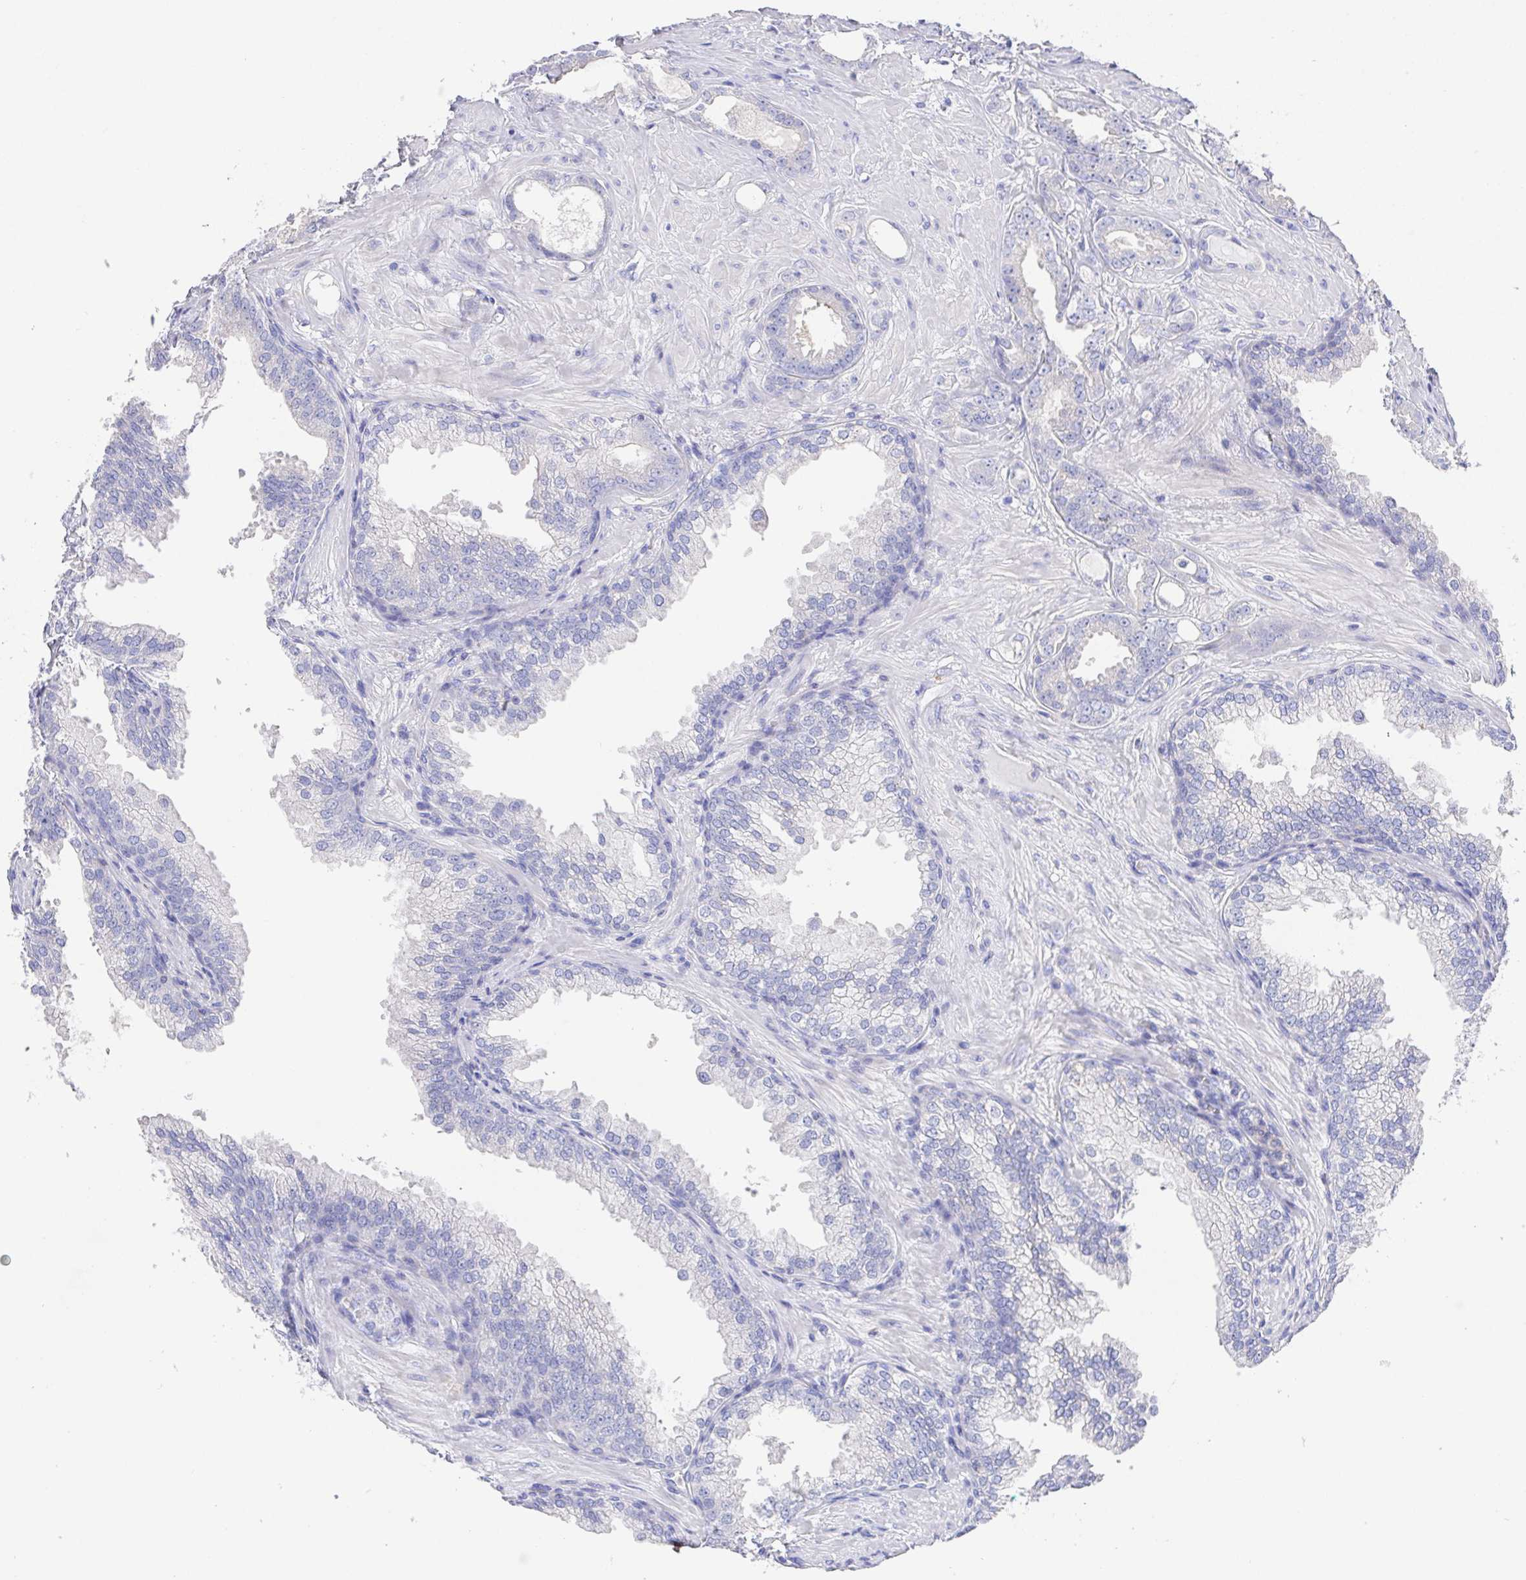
{"staining": {"intensity": "negative", "quantity": "none", "location": "none"}, "tissue": "prostate cancer", "cell_type": "Tumor cells", "image_type": "cancer", "snomed": [{"axis": "morphology", "description": "Adenocarcinoma, Low grade"}, {"axis": "topography", "description": "Prostate"}], "caption": "High magnification brightfield microscopy of prostate cancer (low-grade adenocarcinoma) stained with DAB (3,3'-diaminobenzidine) (brown) and counterstained with hematoxylin (blue): tumor cells show no significant positivity. (Immunohistochemistry (ihc), brightfield microscopy, high magnification).", "gene": "PRG3", "patient": {"sex": "male", "age": 65}}